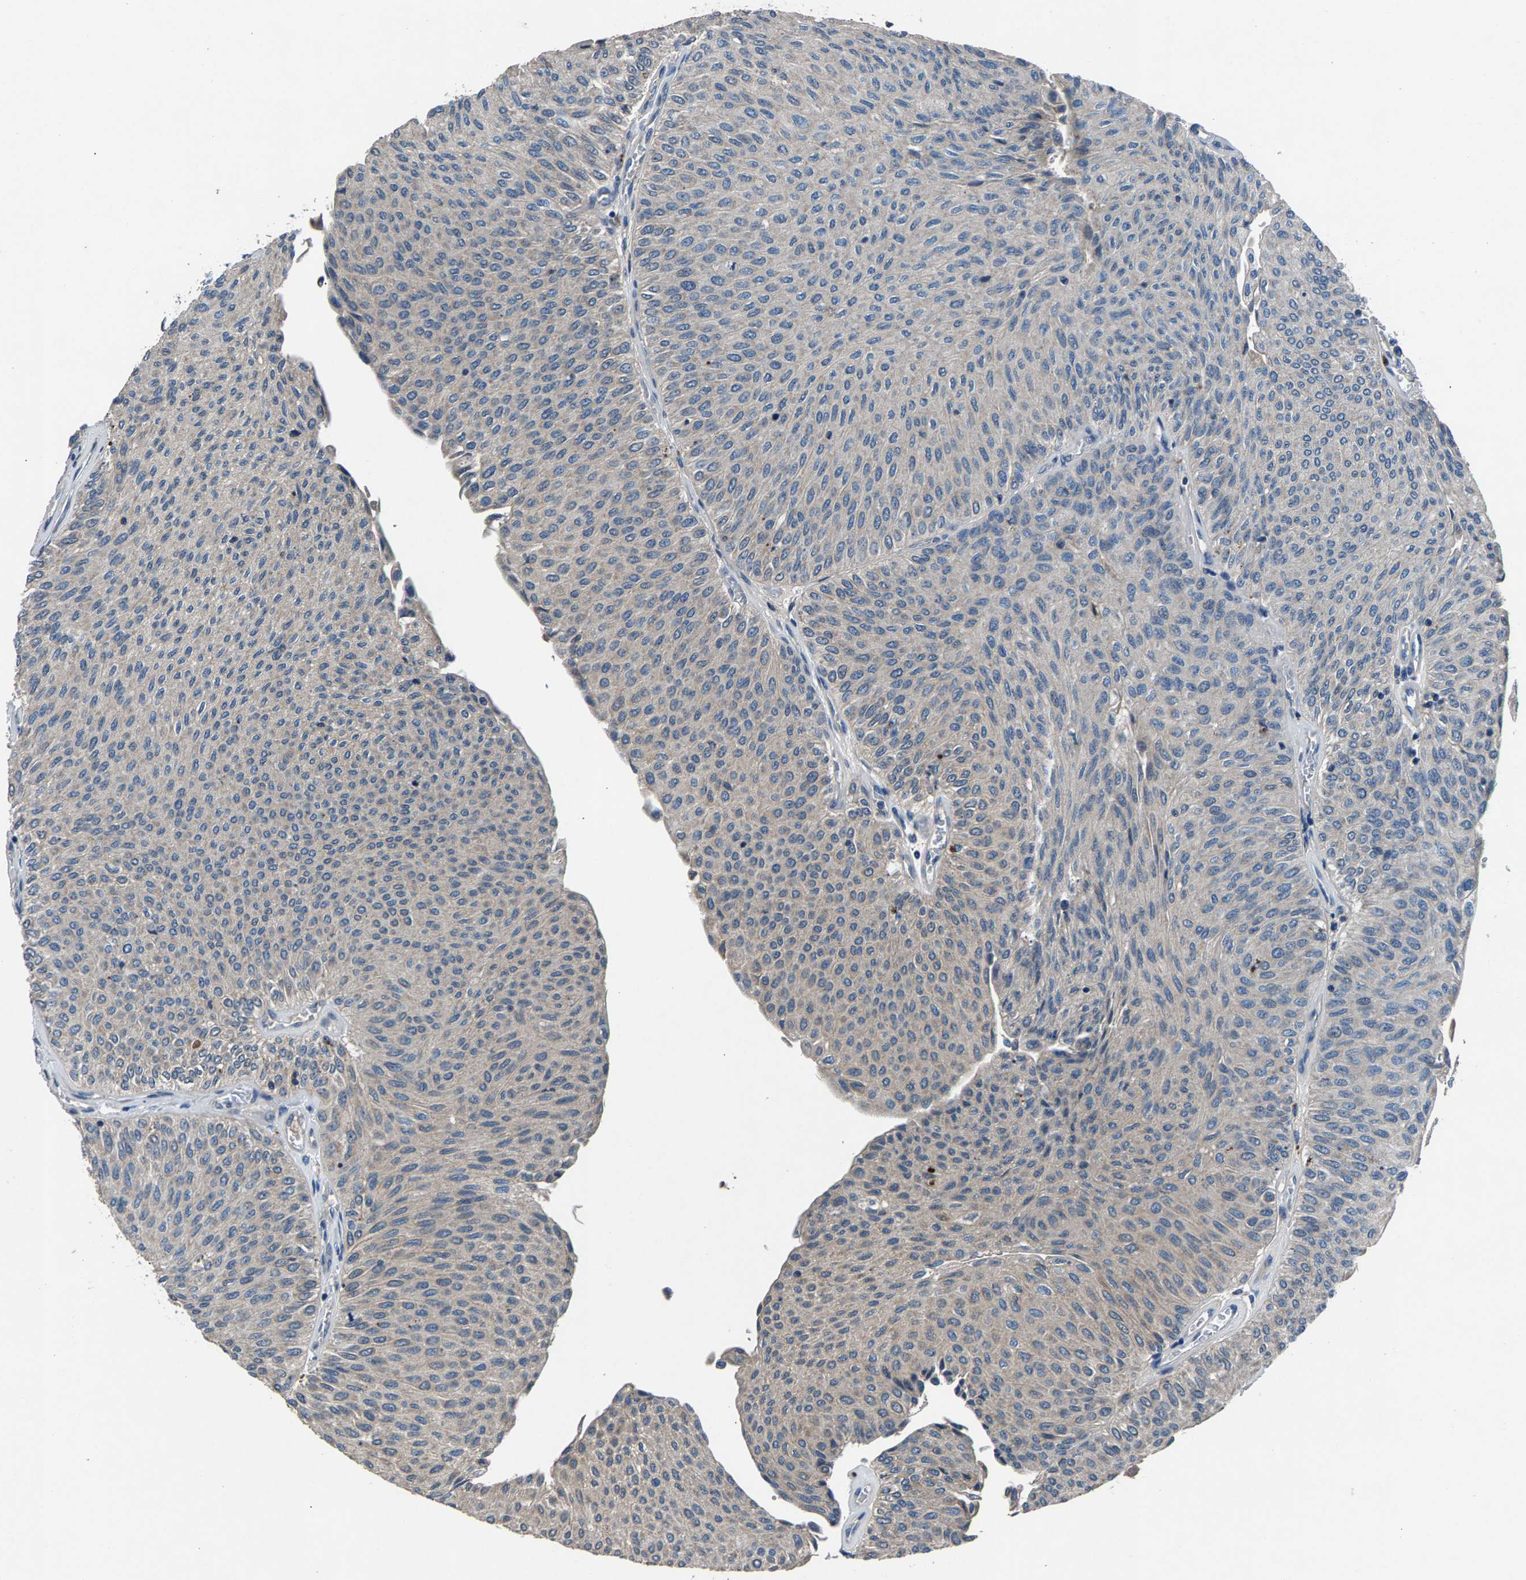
{"staining": {"intensity": "negative", "quantity": "none", "location": "none"}, "tissue": "urothelial cancer", "cell_type": "Tumor cells", "image_type": "cancer", "snomed": [{"axis": "morphology", "description": "Urothelial carcinoma, Low grade"}, {"axis": "topography", "description": "Urinary bladder"}], "caption": "Human low-grade urothelial carcinoma stained for a protein using immunohistochemistry exhibits no staining in tumor cells.", "gene": "PRXL2C", "patient": {"sex": "male", "age": 78}}